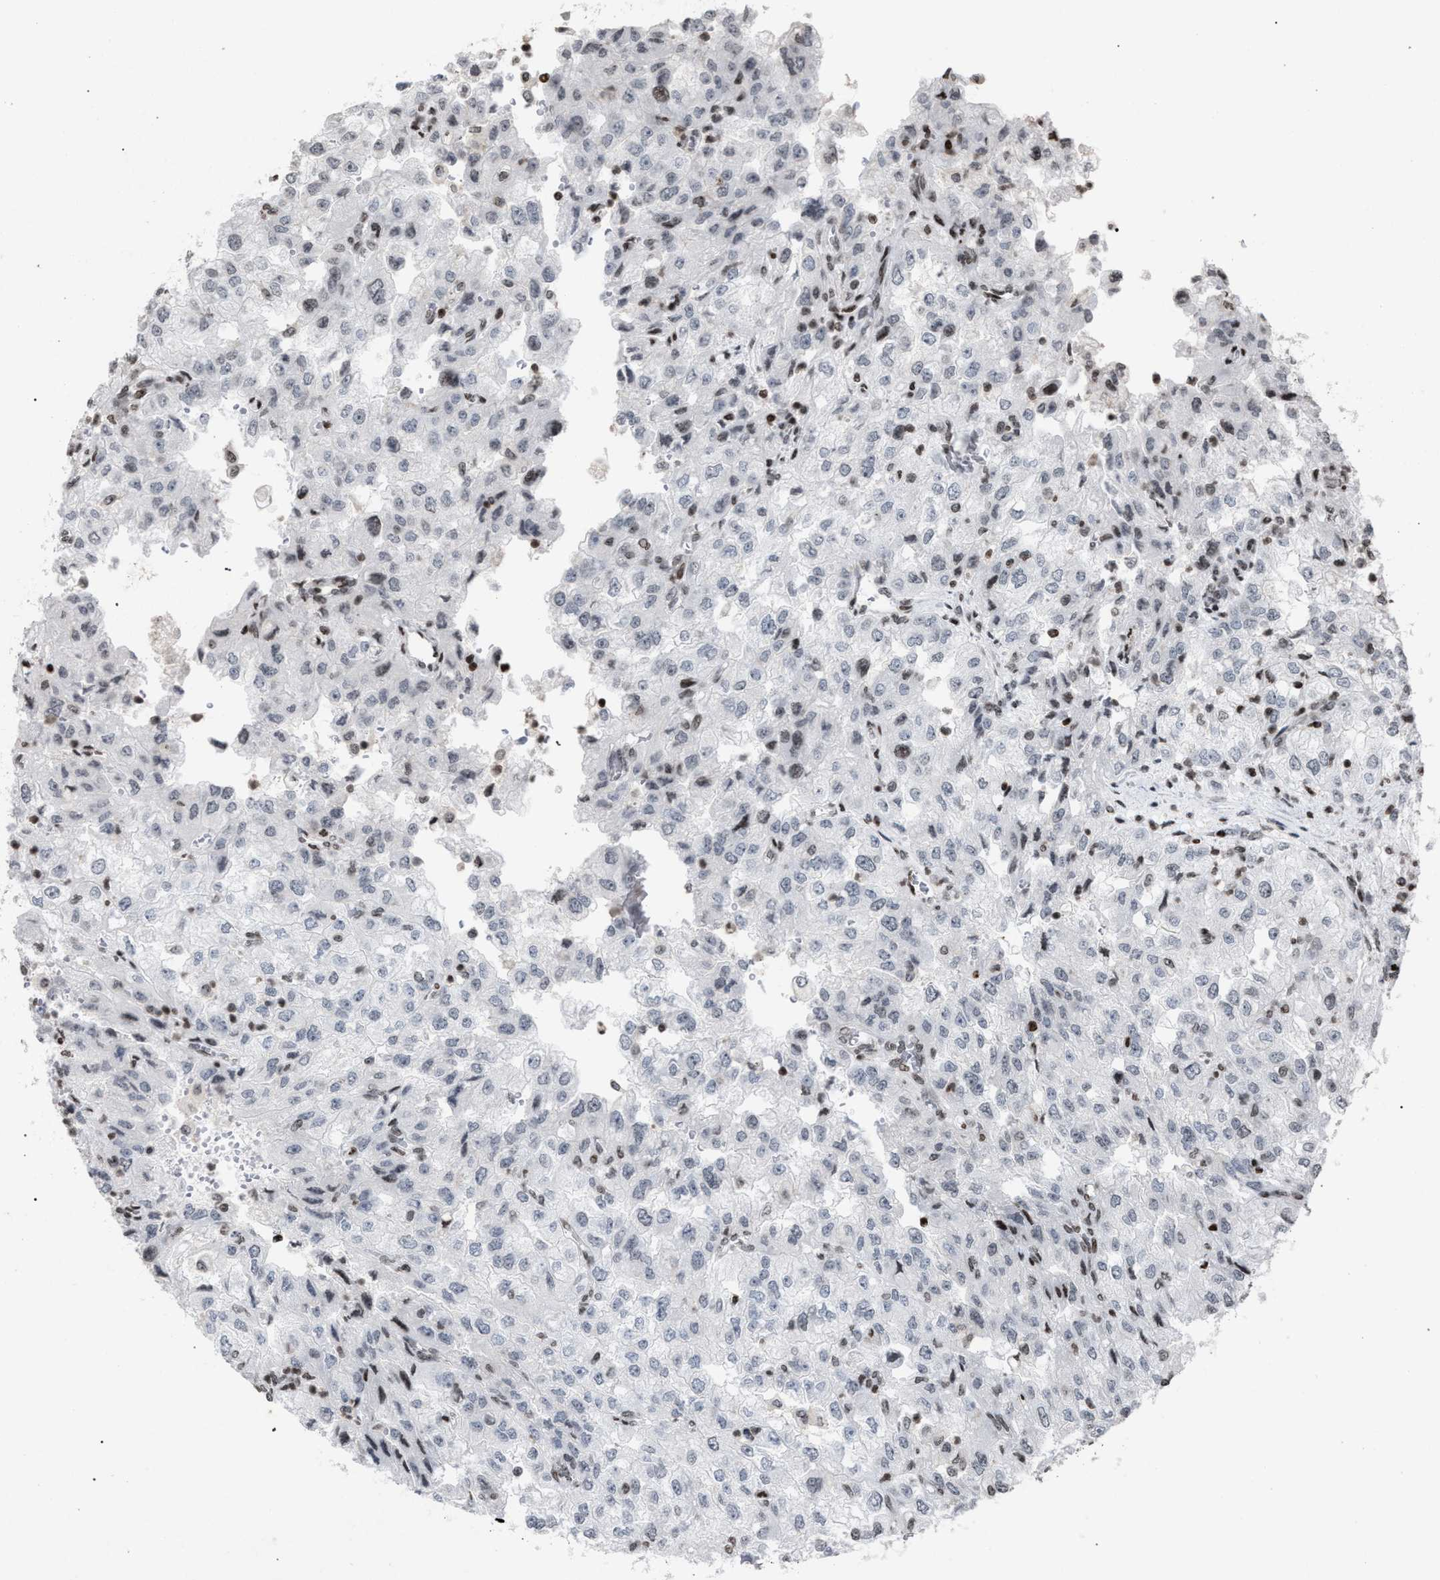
{"staining": {"intensity": "negative", "quantity": "none", "location": "none"}, "tissue": "renal cancer", "cell_type": "Tumor cells", "image_type": "cancer", "snomed": [{"axis": "morphology", "description": "Adenocarcinoma, NOS"}, {"axis": "topography", "description": "Kidney"}], "caption": "Renal cancer (adenocarcinoma) was stained to show a protein in brown. There is no significant staining in tumor cells.", "gene": "FOXD3", "patient": {"sex": "female", "age": 54}}